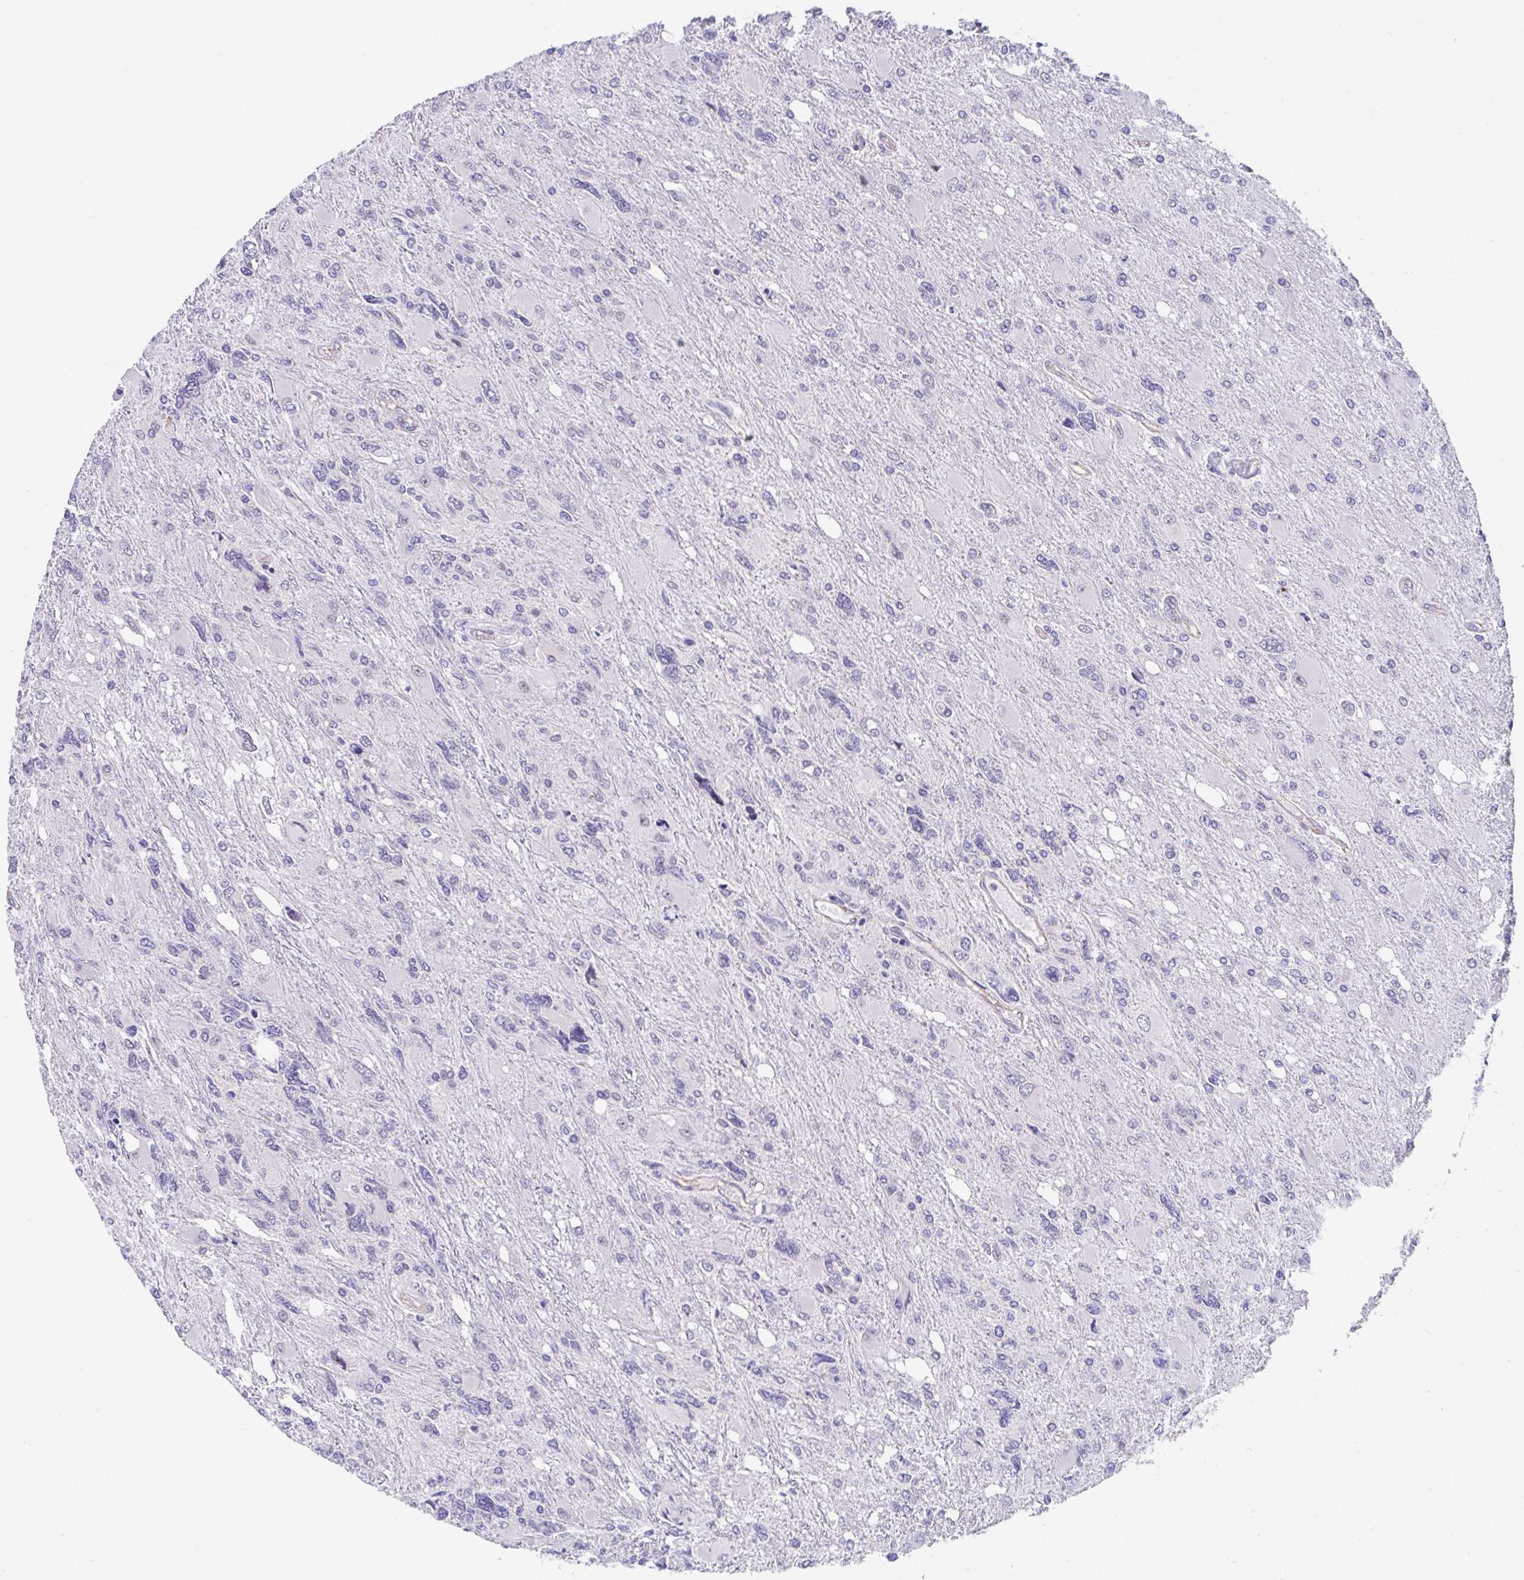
{"staining": {"intensity": "negative", "quantity": "none", "location": "none"}, "tissue": "glioma", "cell_type": "Tumor cells", "image_type": "cancer", "snomed": [{"axis": "morphology", "description": "Glioma, malignant, High grade"}, {"axis": "topography", "description": "Brain"}], "caption": "A high-resolution micrograph shows IHC staining of malignant glioma (high-grade), which reveals no significant positivity in tumor cells.", "gene": "CGNL1", "patient": {"sex": "male", "age": 67}}